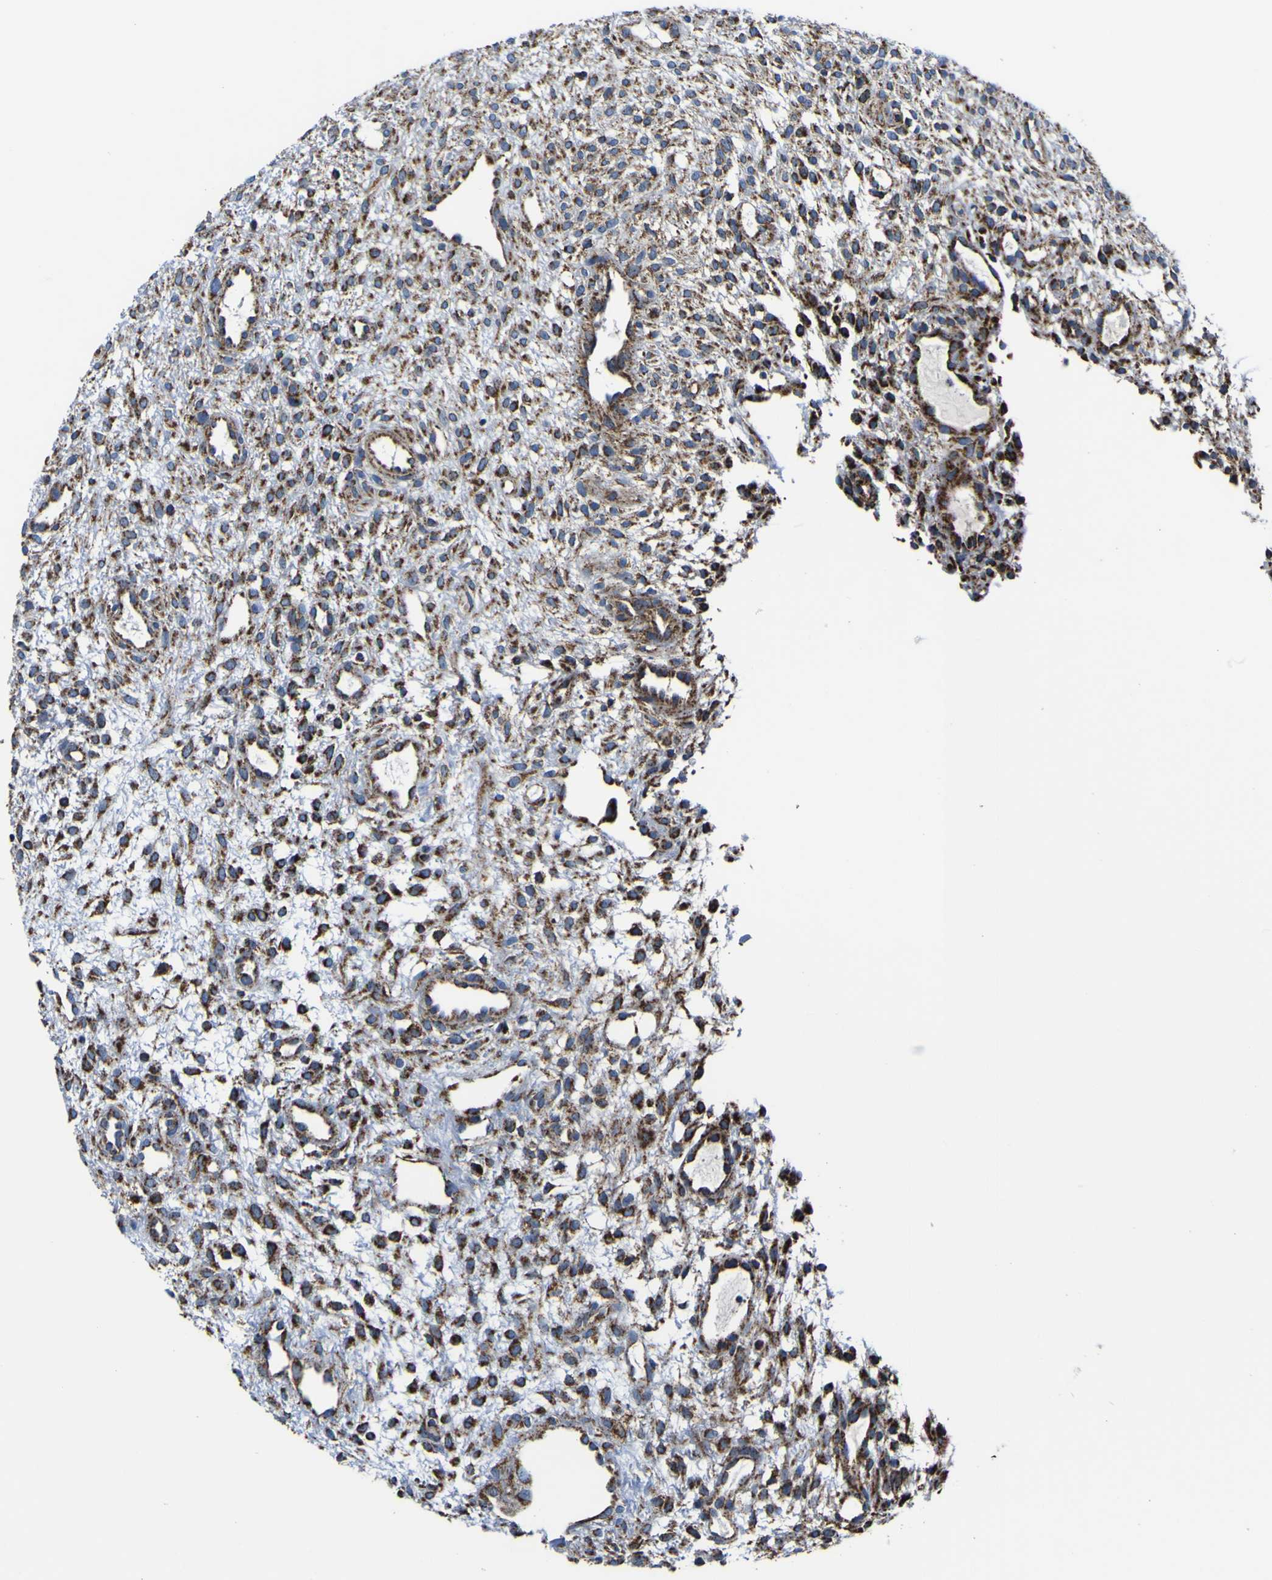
{"staining": {"intensity": "strong", "quantity": "25%-75%", "location": "cytoplasmic/membranous"}, "tissue": "ovary", "cell_type": "Ovarian stroma cells", "image_type": "normal", "snomed": [{"axis": "morphology", "description": "Normal tissue, NOS"}, {"axis": "morphology", "description": "Cyst, NOS"}, {"axis": "topography", "description": "Ovary"}], "caption": "This is an image of IHC staining of unremarkable ovary, which shows strong expression in the cytoplasmic/membranous of ovarian stroma cells.", "gene": "PTRH2", "patient": {"sex": "female", "age": 18}}